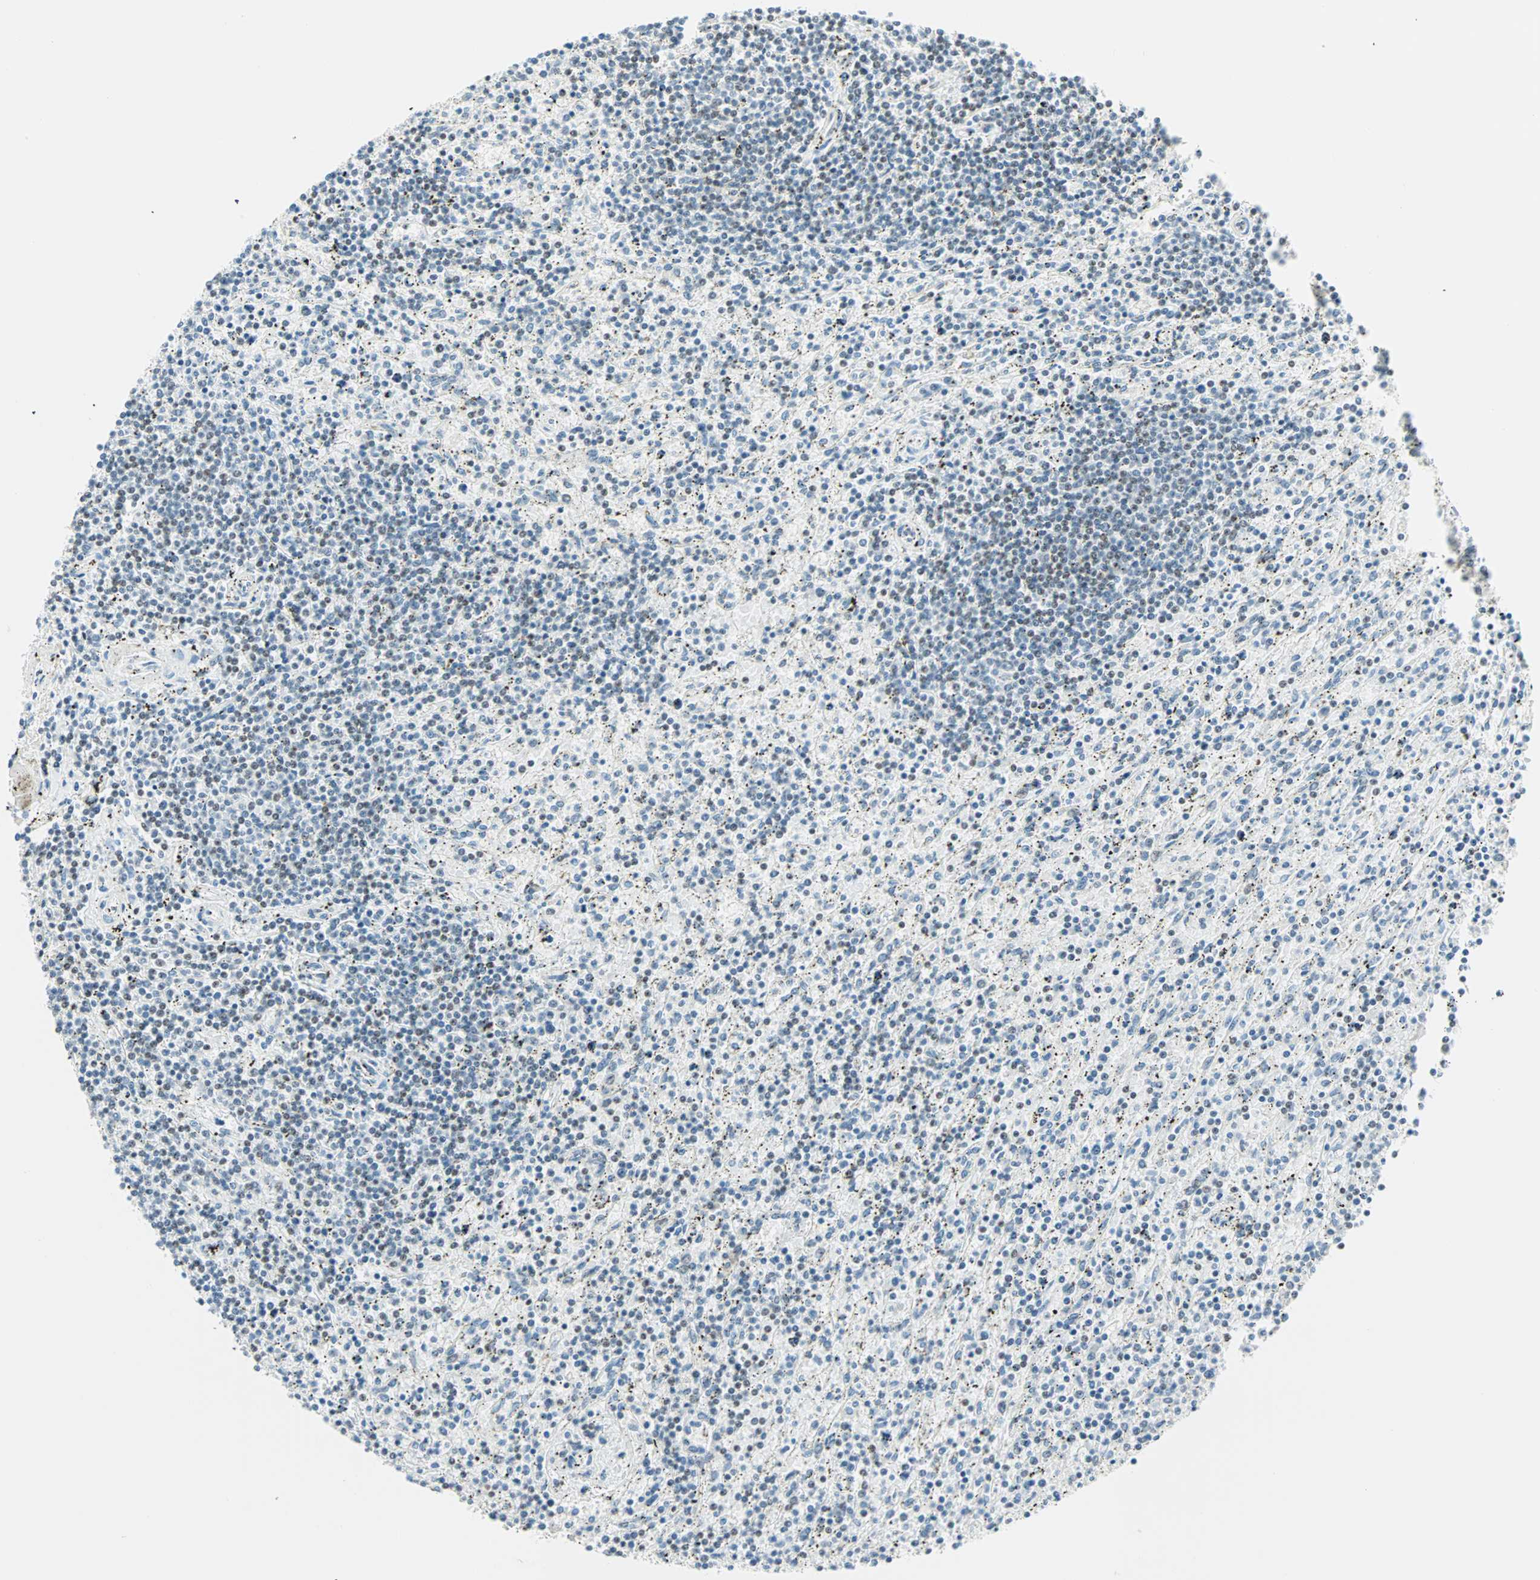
{"staining": {"intensity": "weak", "quantity": "25%-75%", "location": "nuclear"}, "tissue": "lymphoma", "cell_type": "Tumor cells", "image_type": "cancer", "snomed": [{"axis": "morphology", "description": "Malignant lymphoma, non-Hodgkin's type, Low grade"}, {"axis": "topography", "description": "Spleen"}], "caption": "Low-grade malignant lymphoma, non-Hodgkin's type stained for a protein exhibits weak nuclear positivity in tumor cells. Using DAB (3,3'-diaminobenzidine) (brown) and hematoxylin (blue) stains, captured at high magnification using brightfield microscopy.", "gene": "PKNOX1", "patient": {"sex": "male", "age": 76}}